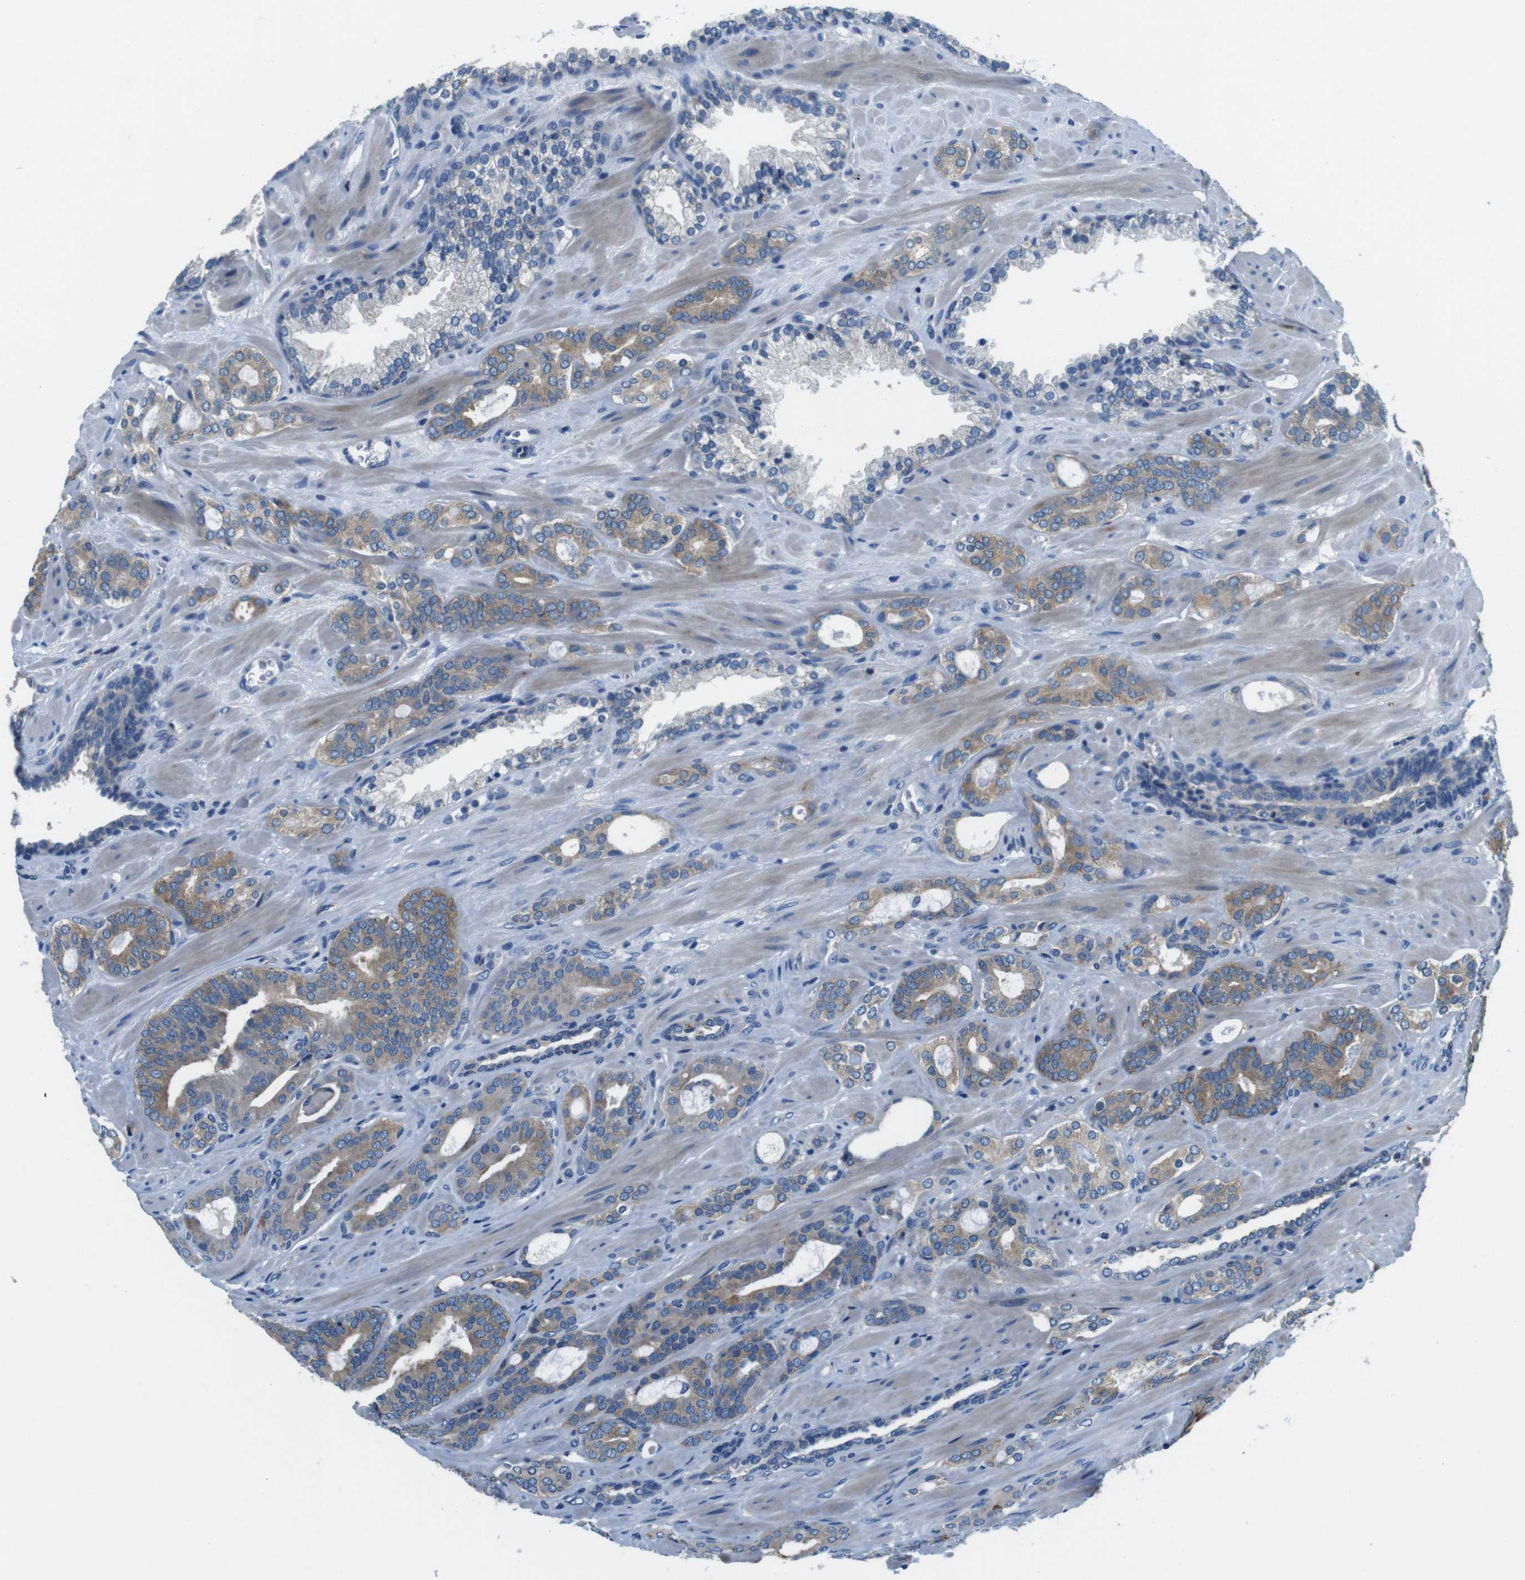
{"staining": {"intensity": "weak", "quantity": ">75%", "location": "cytoplasmic/membranous"}, "tissue": "prostate cancer", "cell_type": "Tumor cells", "image_type": "cancer", "snomed": [{"axis": "morphology", "description": "Adenocarcinoma, Low grade"}, {"axis": "topography", "description": "Prostate"}], "caption": "Immunohistochemical staining of human prostate low-grade adenocarcinoma reveals low levels of weak cytoplasmic/membranous protein staining in about >75% of tumor cells.", "gene": "DENND4C", "patient": {"sex": "male", "age": 63}}